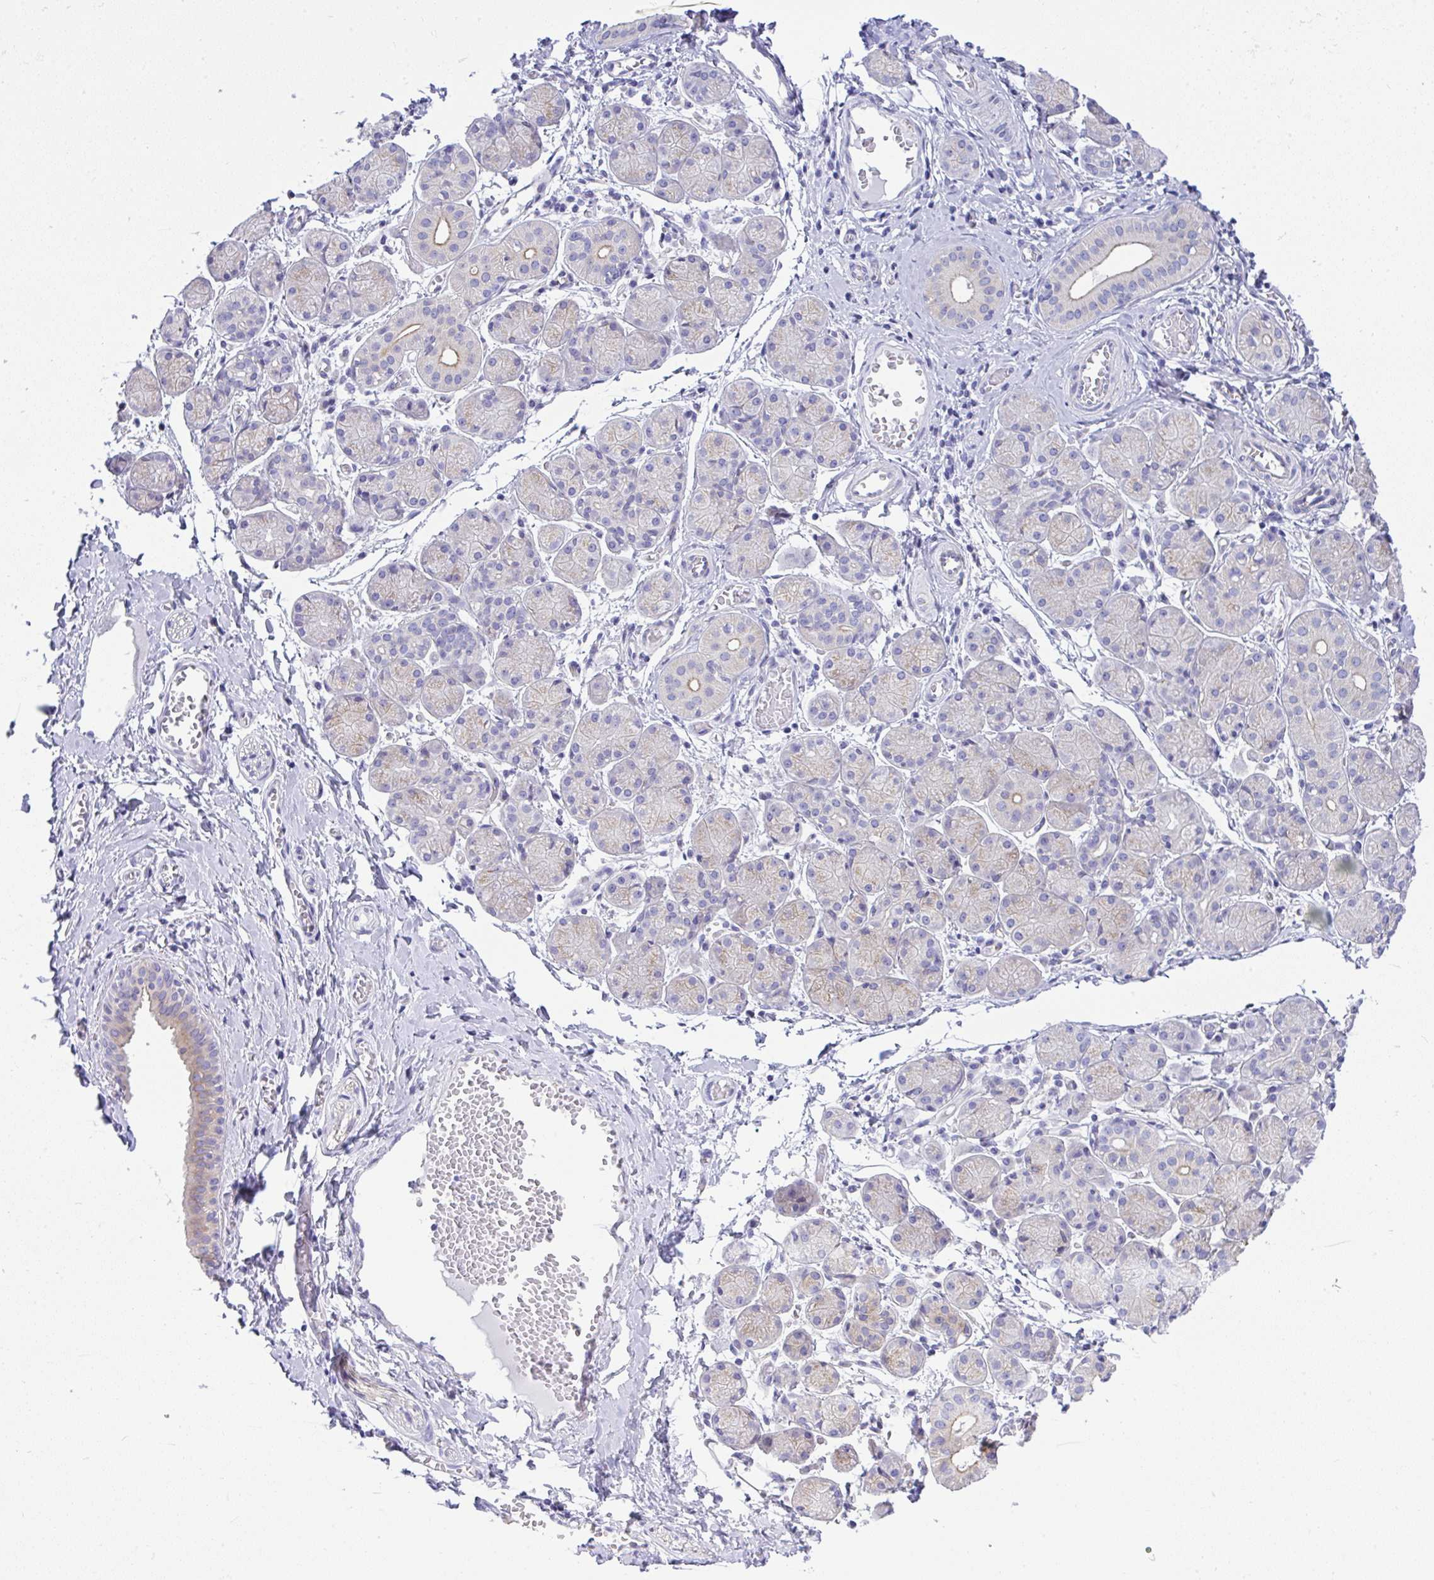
{"staining": {"intensity": "weak", "quantity": "25%-75%", "location": "cytoplasmic/membranous"}, "tissue": "salivary gland", "cell_type": "Glandular cells", "image_type": "normal", "snomed": [{"axis": "morphology", "description": "Normal tissue, NOS"}, {"axis": "topography", "description": "Salivary gland"}], "caption": "Glandular cells reveal weak cytoplasmic/membranous positivity in about 25%-75% of cells in unremarkable salivary gland. (DAB (3,3'-diaminobenzidine) = brown stain, brightfield microscopy at high magnification).", "gene": "FAM177A1", "patient": {"sex": "female", "age": 24}}